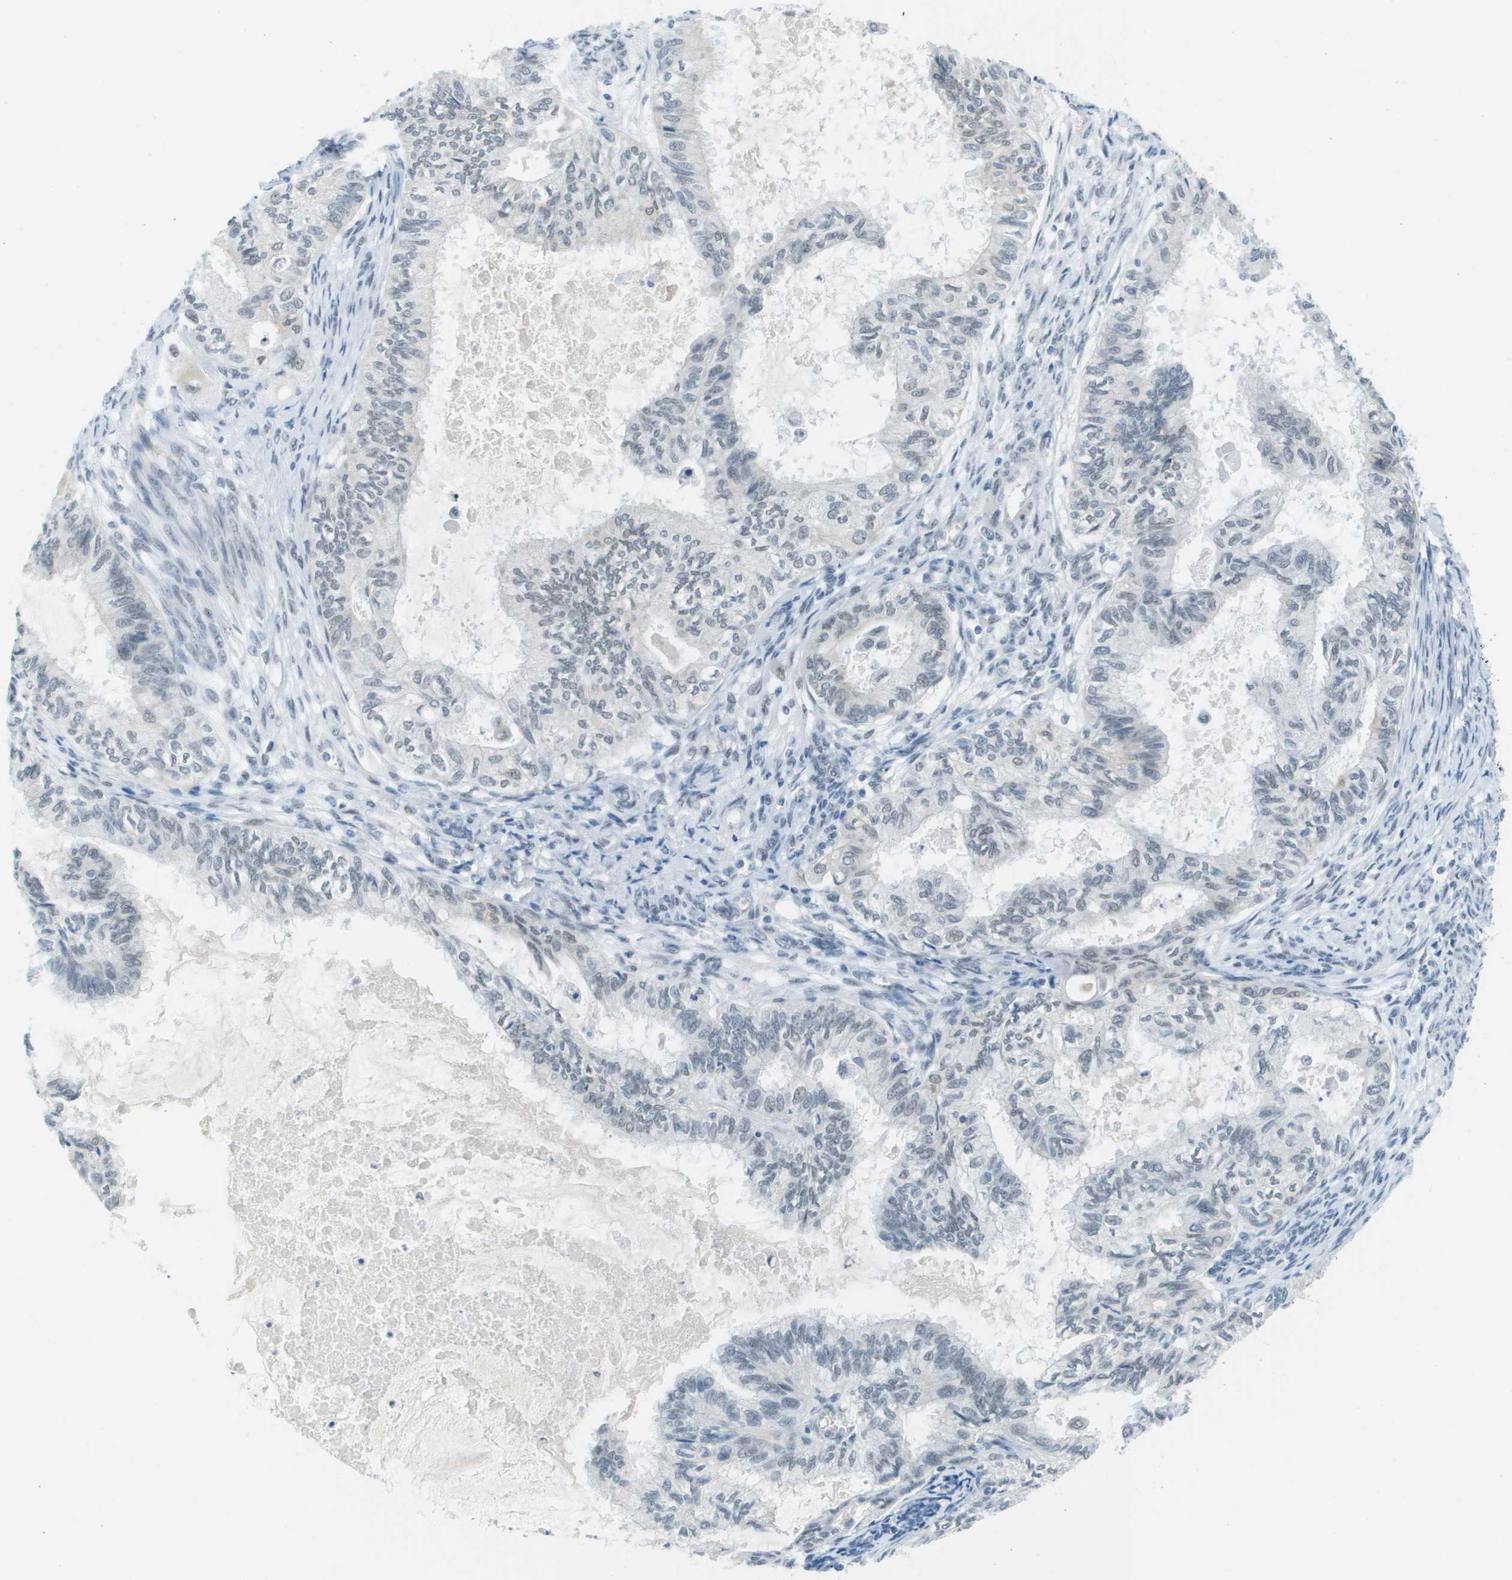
{"staining": {"intensity": "negative", "quantity": "none", "location": "none"}, "tissue": "cervical cancer", "cell_type": "Tumor cells", "image_type": "cancer", "snomed": [{"axis": "morphology", "description": "Normal tissue, NOS"}, {"axis": "morphology", "description": "Adenocarcinoma, NOS"}, {"axis": "topography", "description": "Cervix"}, {"axis": "topography", "description": "Endometrium"}], "caption": "Immunohistochemistry (IHC) image of cervical cancer stained for a protein (brown), which exhibits no staining in tumor cells.", "gene": "ARID1B", "patient": {"sex": "female", "age": 86}}